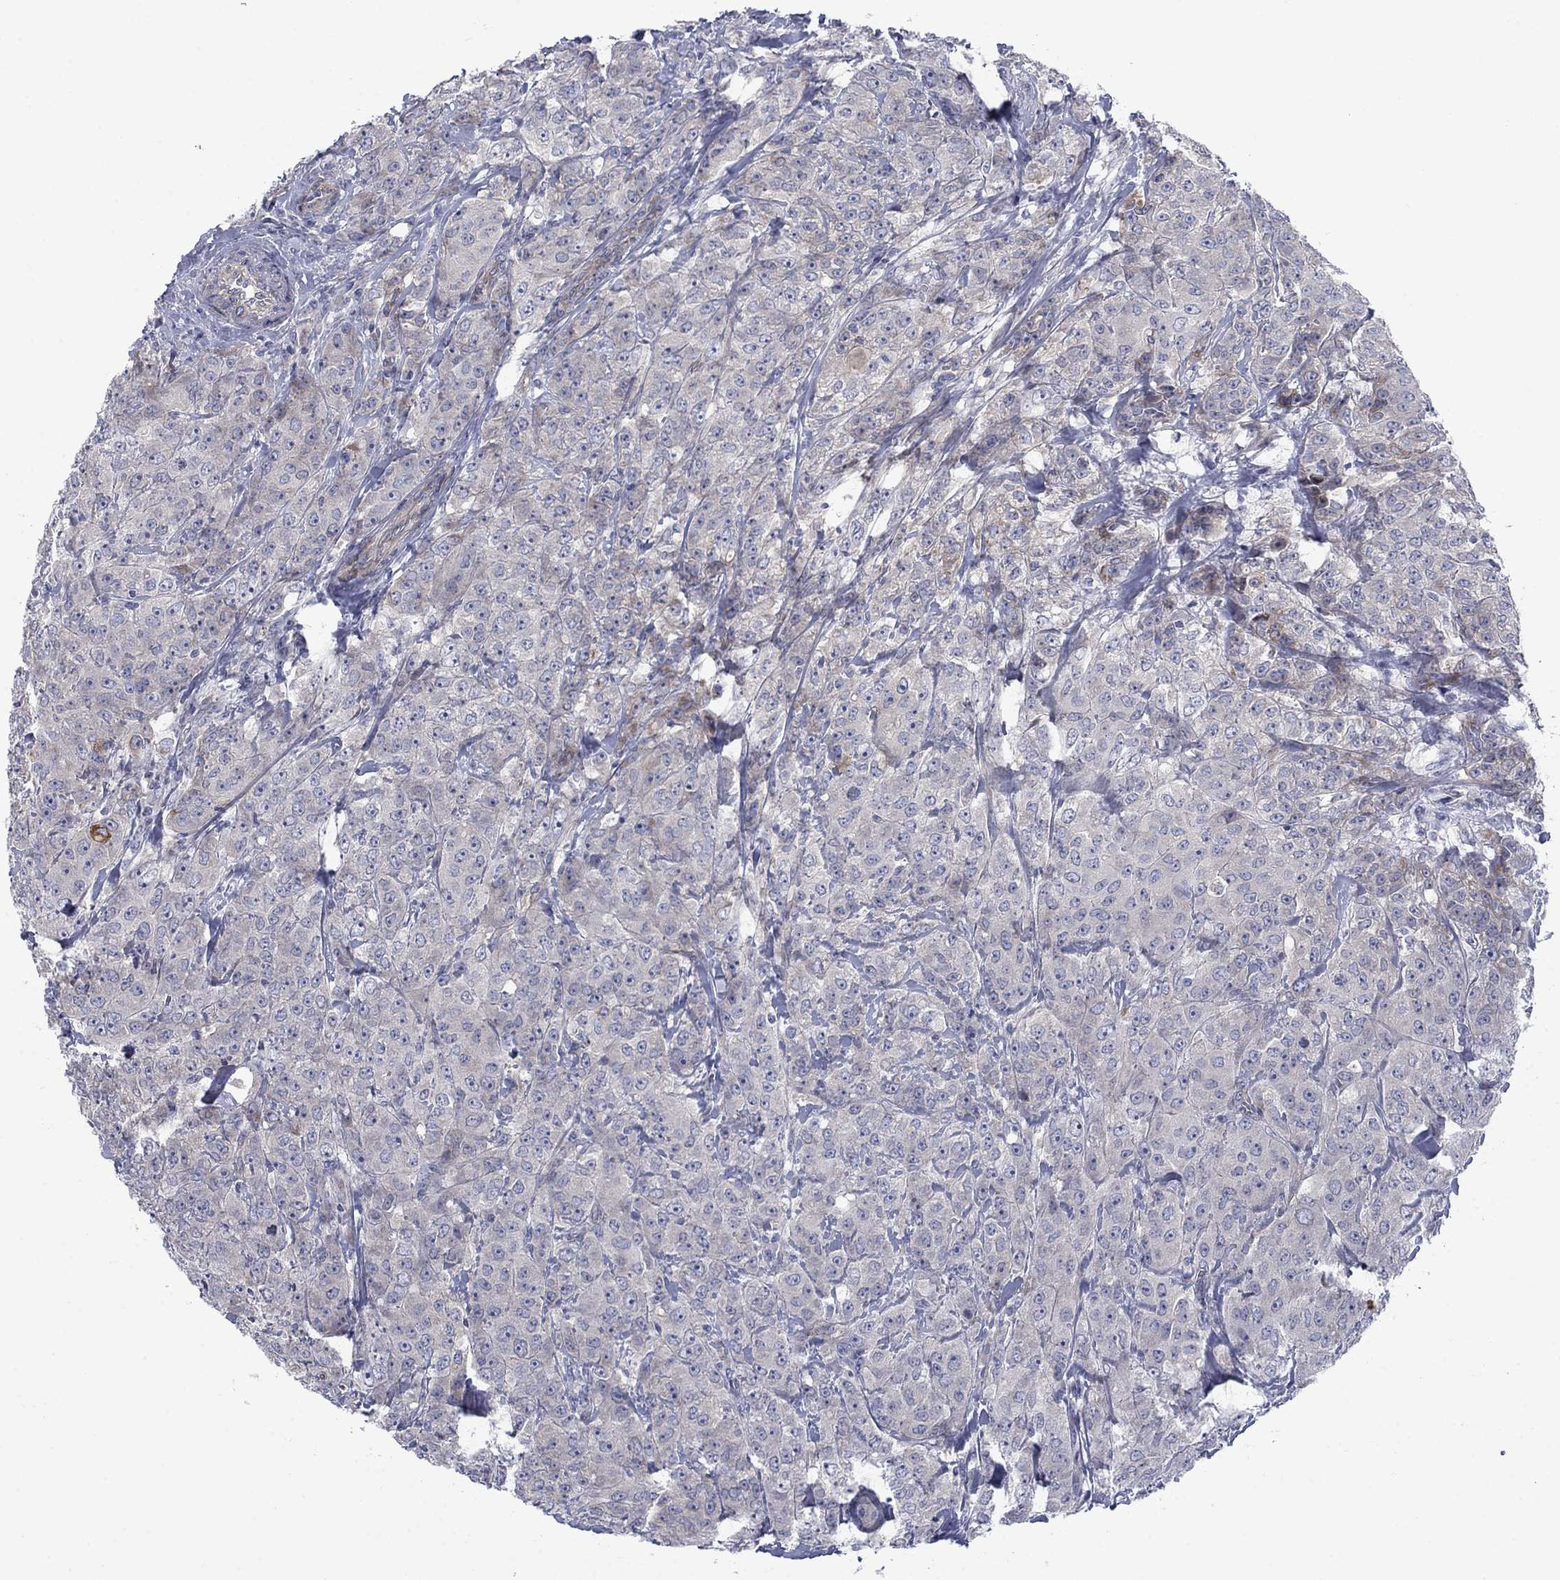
{"staining": {"intensity": "moderate", "quantity": "<25%", "location": "cytoplasmic/membranous"}, "tissue": "breast cancer", "cell_type": "Tumor cells", "image_type": "cancer", "snomed": [{"axis": "morphology", "description": "Duct carcinoma"}, {"axis": "topography", "description": "Breast"}], "caption": "A histopathology image of breast cancer (infiltrating ductal carcinoma) stained for a protein shows moderate cytoplasmic/membranous brown staining in tumor cells.", "gene": "FXR1", "patient": {"sex": "female", "age": 43}}